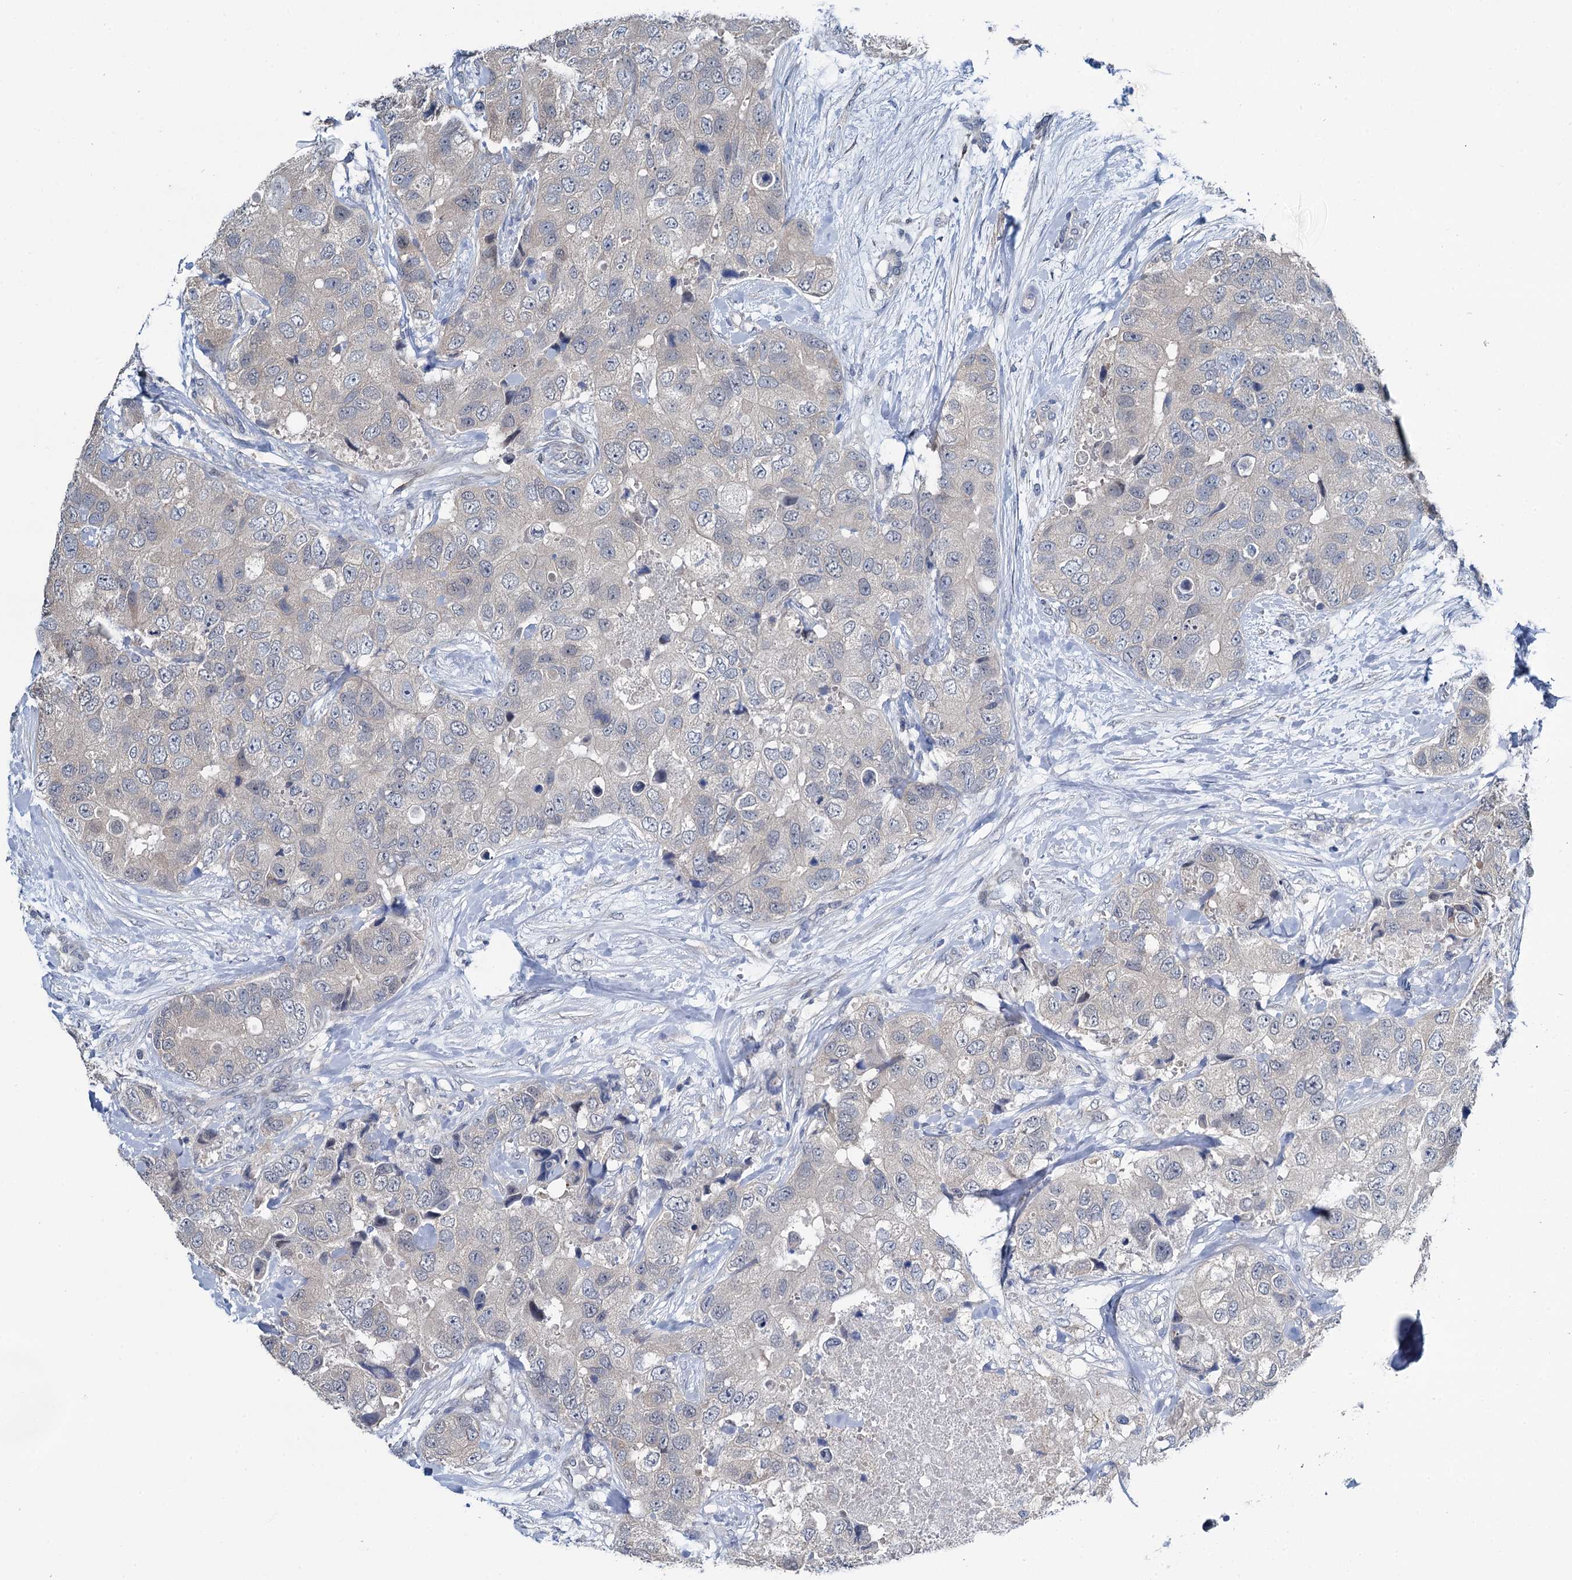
{"staining": {"intensity": "negative", "quantity": "none", "location": "none"}, "tissue": "breast cancer", "cell_type": "Tumor cells", "image_type": "cancer", "snomed": [{"axis": "morphology", "description": "Duct carcinoma"}, {"axis": "topography", "description": "Breast"}], "caption": "There is no significant staining in tumor cells of breast cancer (intraductal carcinoma).", "gene": "MIOX", "patient": {"sex": "female", "age": 62}}